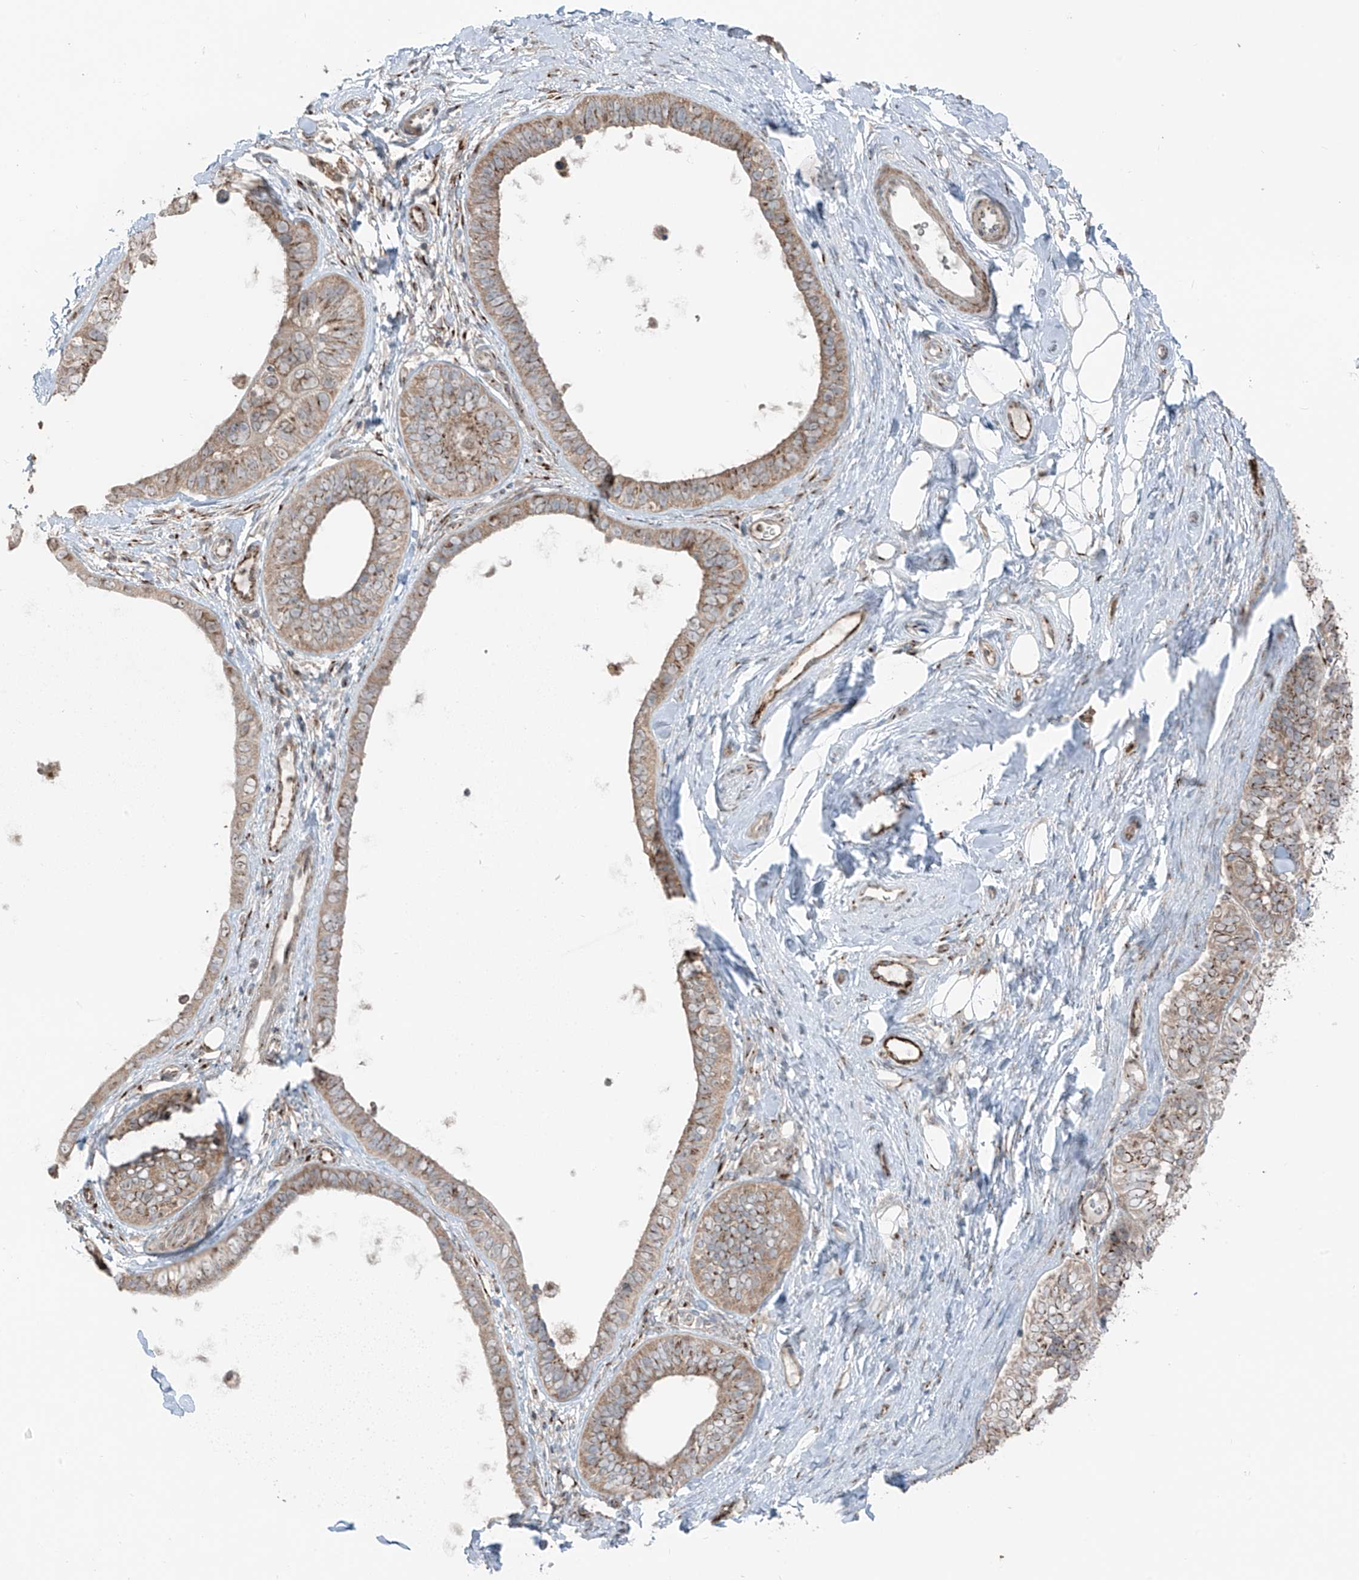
{"staining": {"intensity": "moderate", "quantity": "25%-75%", "location": "cytoplasmic/membranous"}, "tissue": "skin cancer", "cell_type": "Tumor cells", "image_type": "cancer", "snomed": [{"axis": "morphology", "description": "Basal cell carcinoma"}, {"axis": "topography", "description": "Skin"}], "caption": "Immunohistochemical staining of human skin basal cell carcinoma reveals medium levels of moderate cytoplasmic/membranous protein expression in approximately 25%-75% of tumor cells.", "gene": "ERLEC1", "patient": {"sex": "male", "age": 62}}